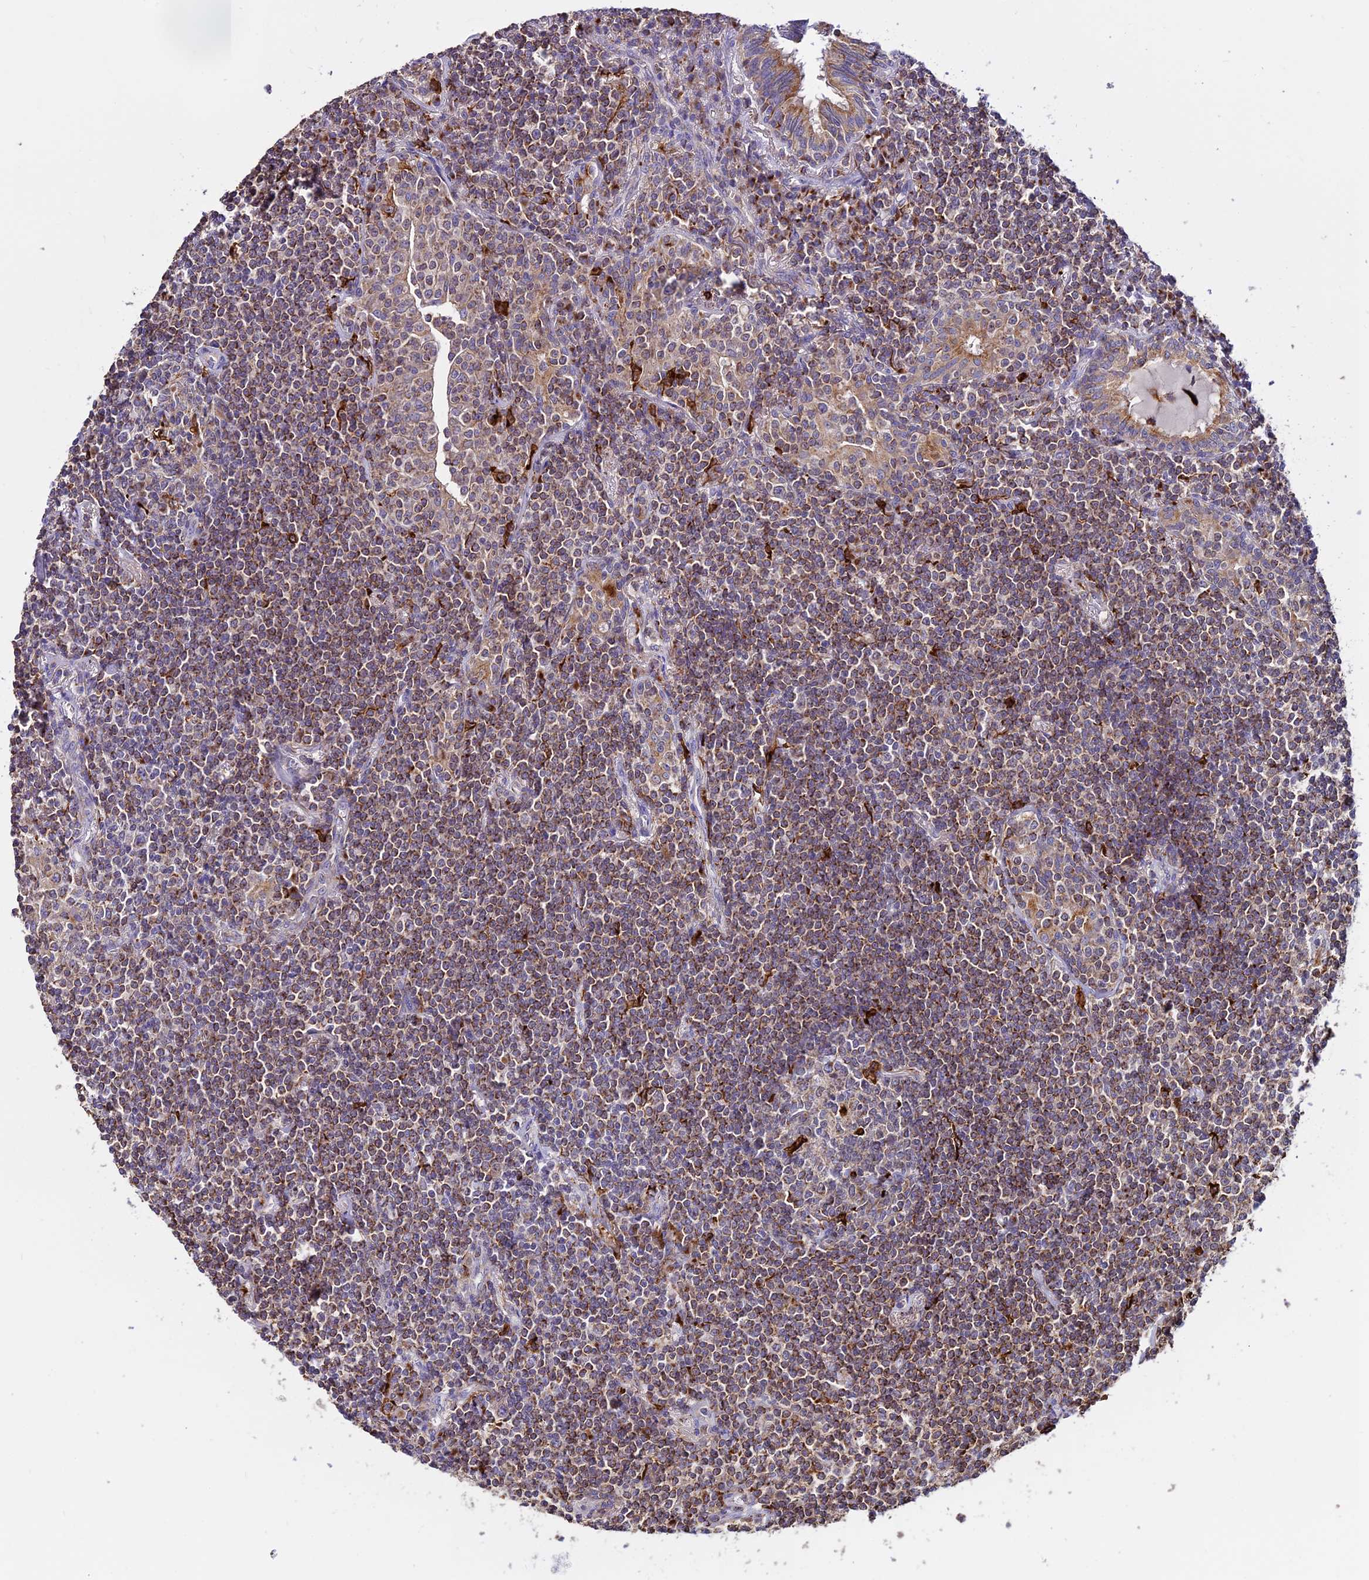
{"staining": {"intensity": "moderate", "quantity": ">75%", "location": "cytoplasmic/membranous"}, "tissue": "lymphoma", "cell_type": "Tumor cells", "image_type": "cancer", "snomed": [{"axis": "morphology", "description": "Malignant lymphoma, non-Hodgkin's type, Low grade"}, {"axis": "topography", "description": "Lung"}], "caption": "Lymphoma stained with a brown dye exhibits moderate cytoplasmic/membranous positive expression in about >75% of tumor cells.", "gene": "PEX19", "patient": {"sex": "female", "age": 71}}